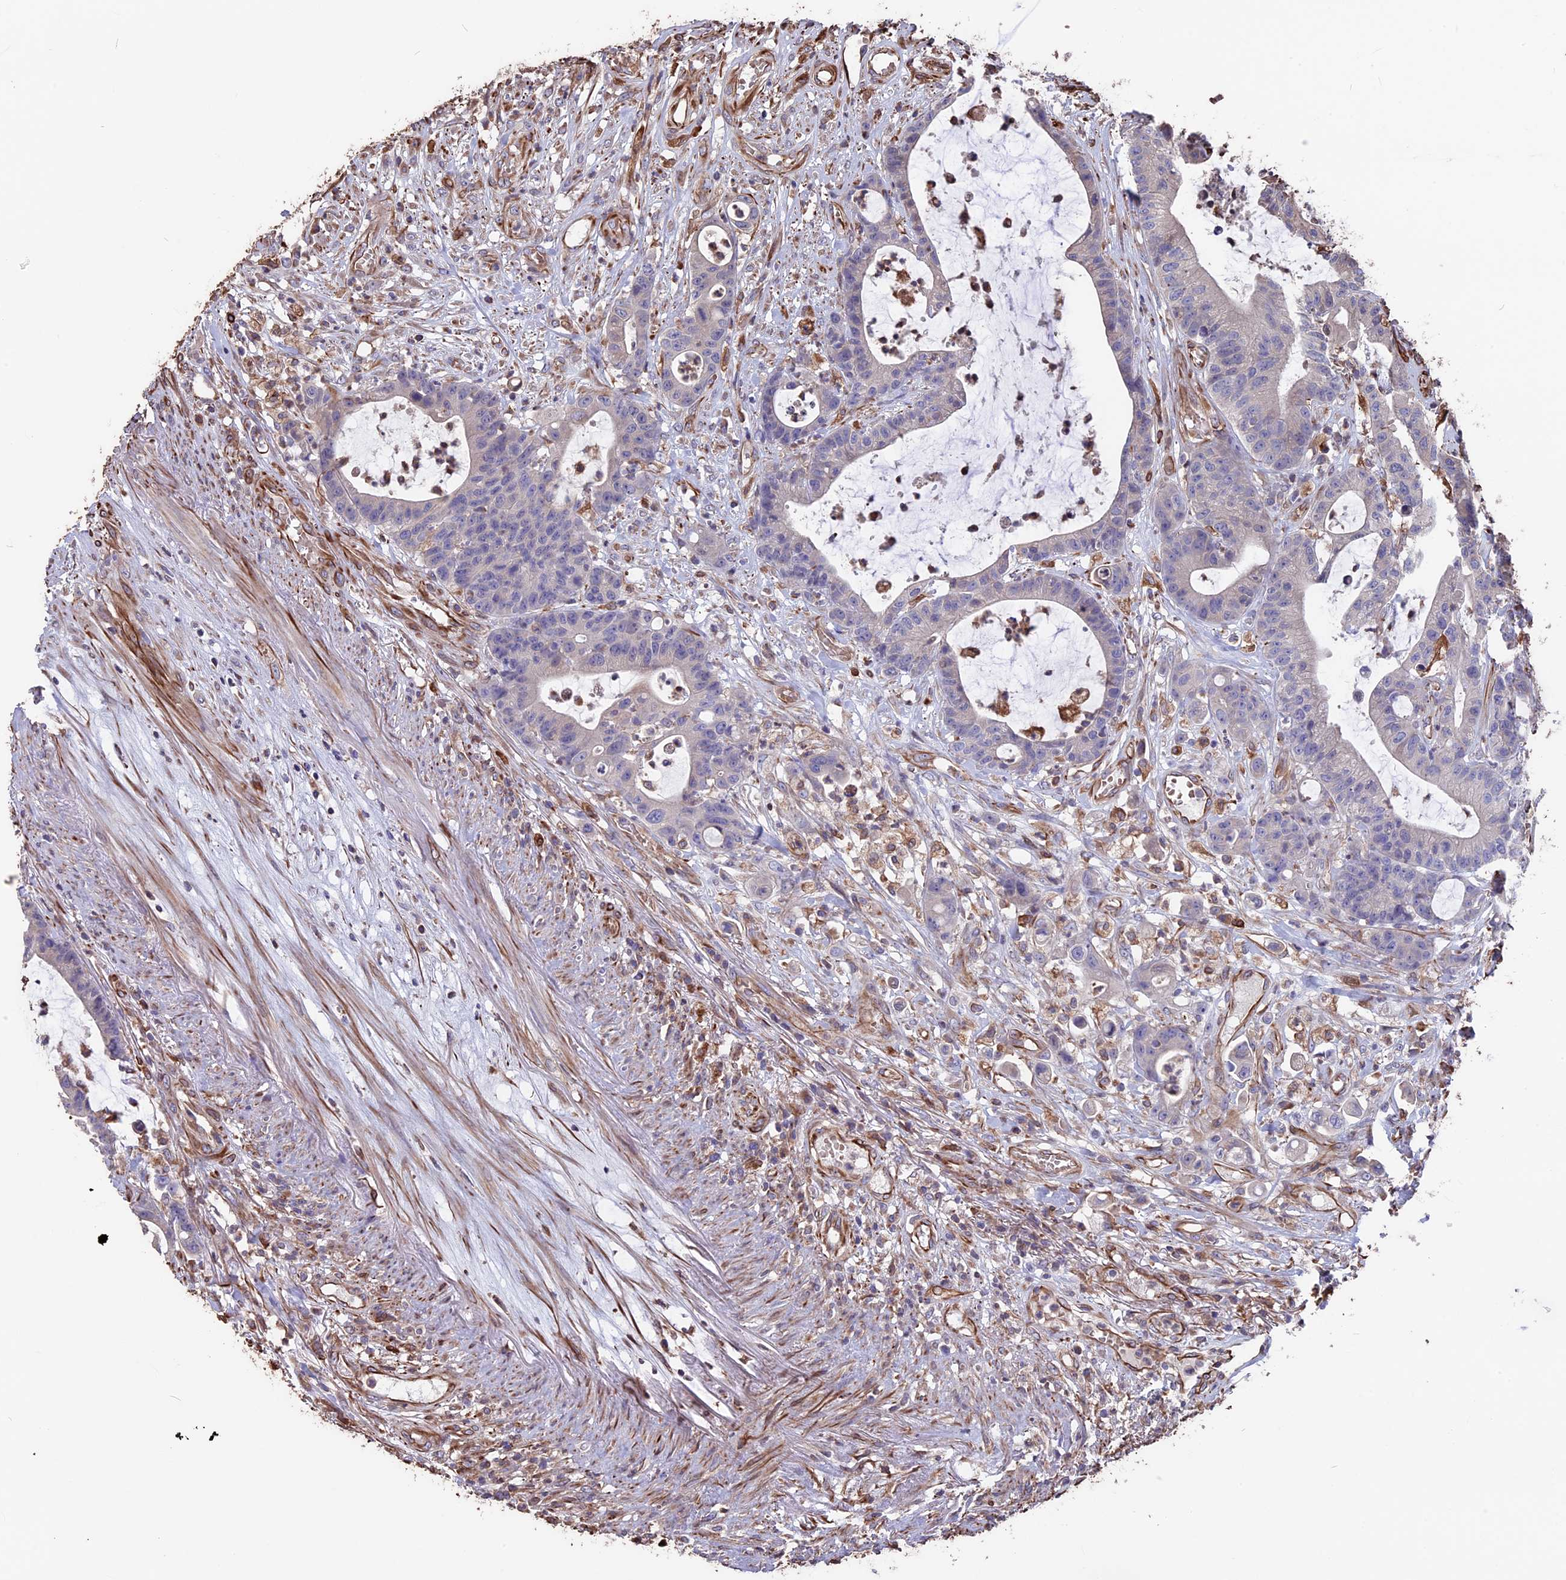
{"staining": {"intensity": "weak", "quantity": "<25%", "location": "cytoplasmic/membranous"}, "tissue": "colorectal cancer", "cell_type": "Tumor cells", "image_type": "cancer", "snomed": [{"axis": "morphology", "description": "Adenocarcinoma, NOS"}, {"axis": "topography", "description": "Colon"}], "caption": "Tumor cells are negative for brown protein staining in adenocarcinoma (colorectal).", "gene": "SEH1L", "patient": {"sex": "female", "age": 84}}